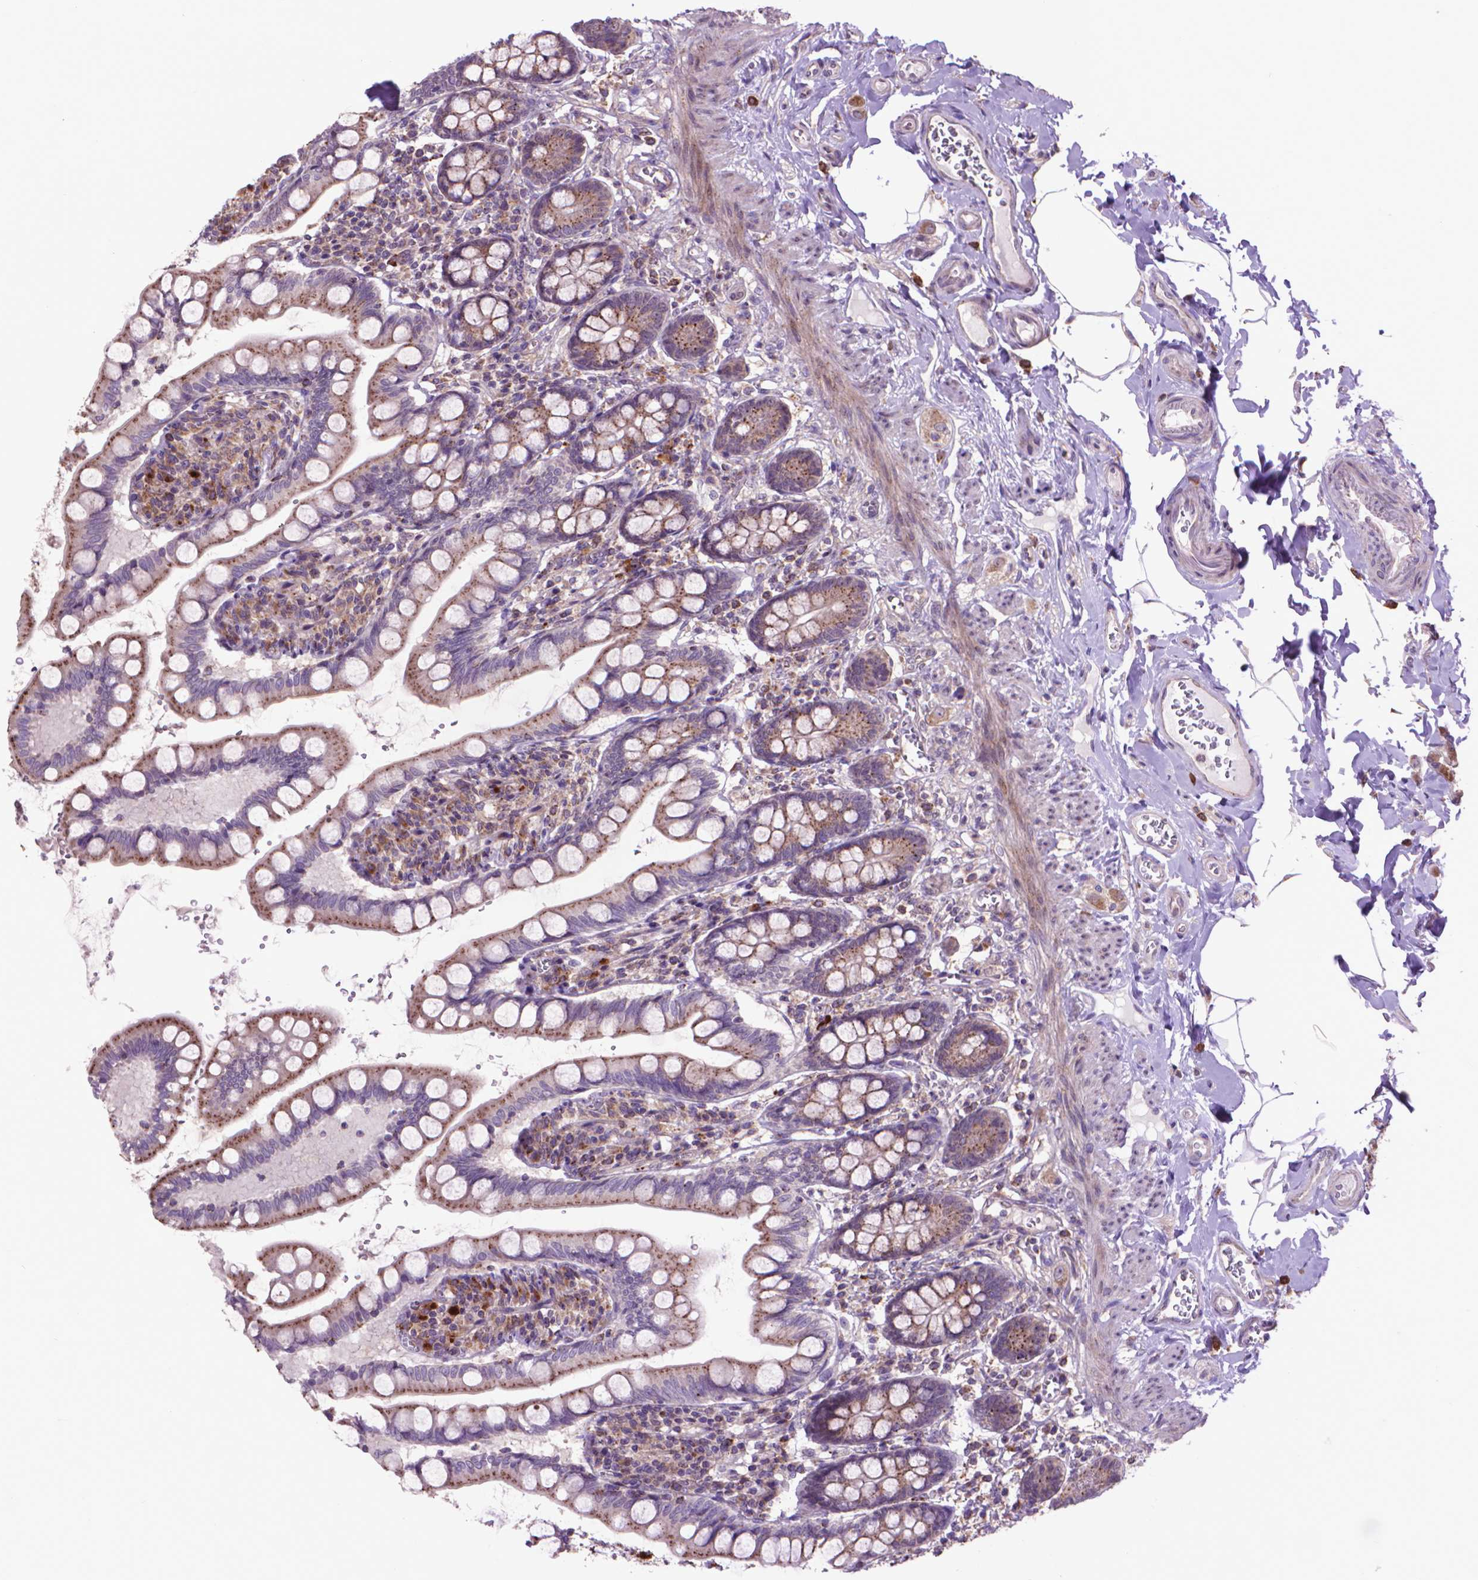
{"staining": {"intensity": "strong", "quantity": ">75%", "location": "cytoplasmic/membranous"}, "tissue": "small intestine", "cell_type": "Glandular cells", "image_type": "normal", "snomed": [{"axis": "morphology", "description": "Normal tissue, NOS"}, {"axis": "topography", "description": "Small intestine"}], "caption": "An image of small intestine stained for a protein reveals strong cytoplasmic/membranous brown staining in glandular cells. The staining was performed using DAB, with brown indicating positive protein expression. Nuclei are stained blue with hematoxylin.", "gene": "GLB1", "patient": {"sex": "female", "age": 56}}